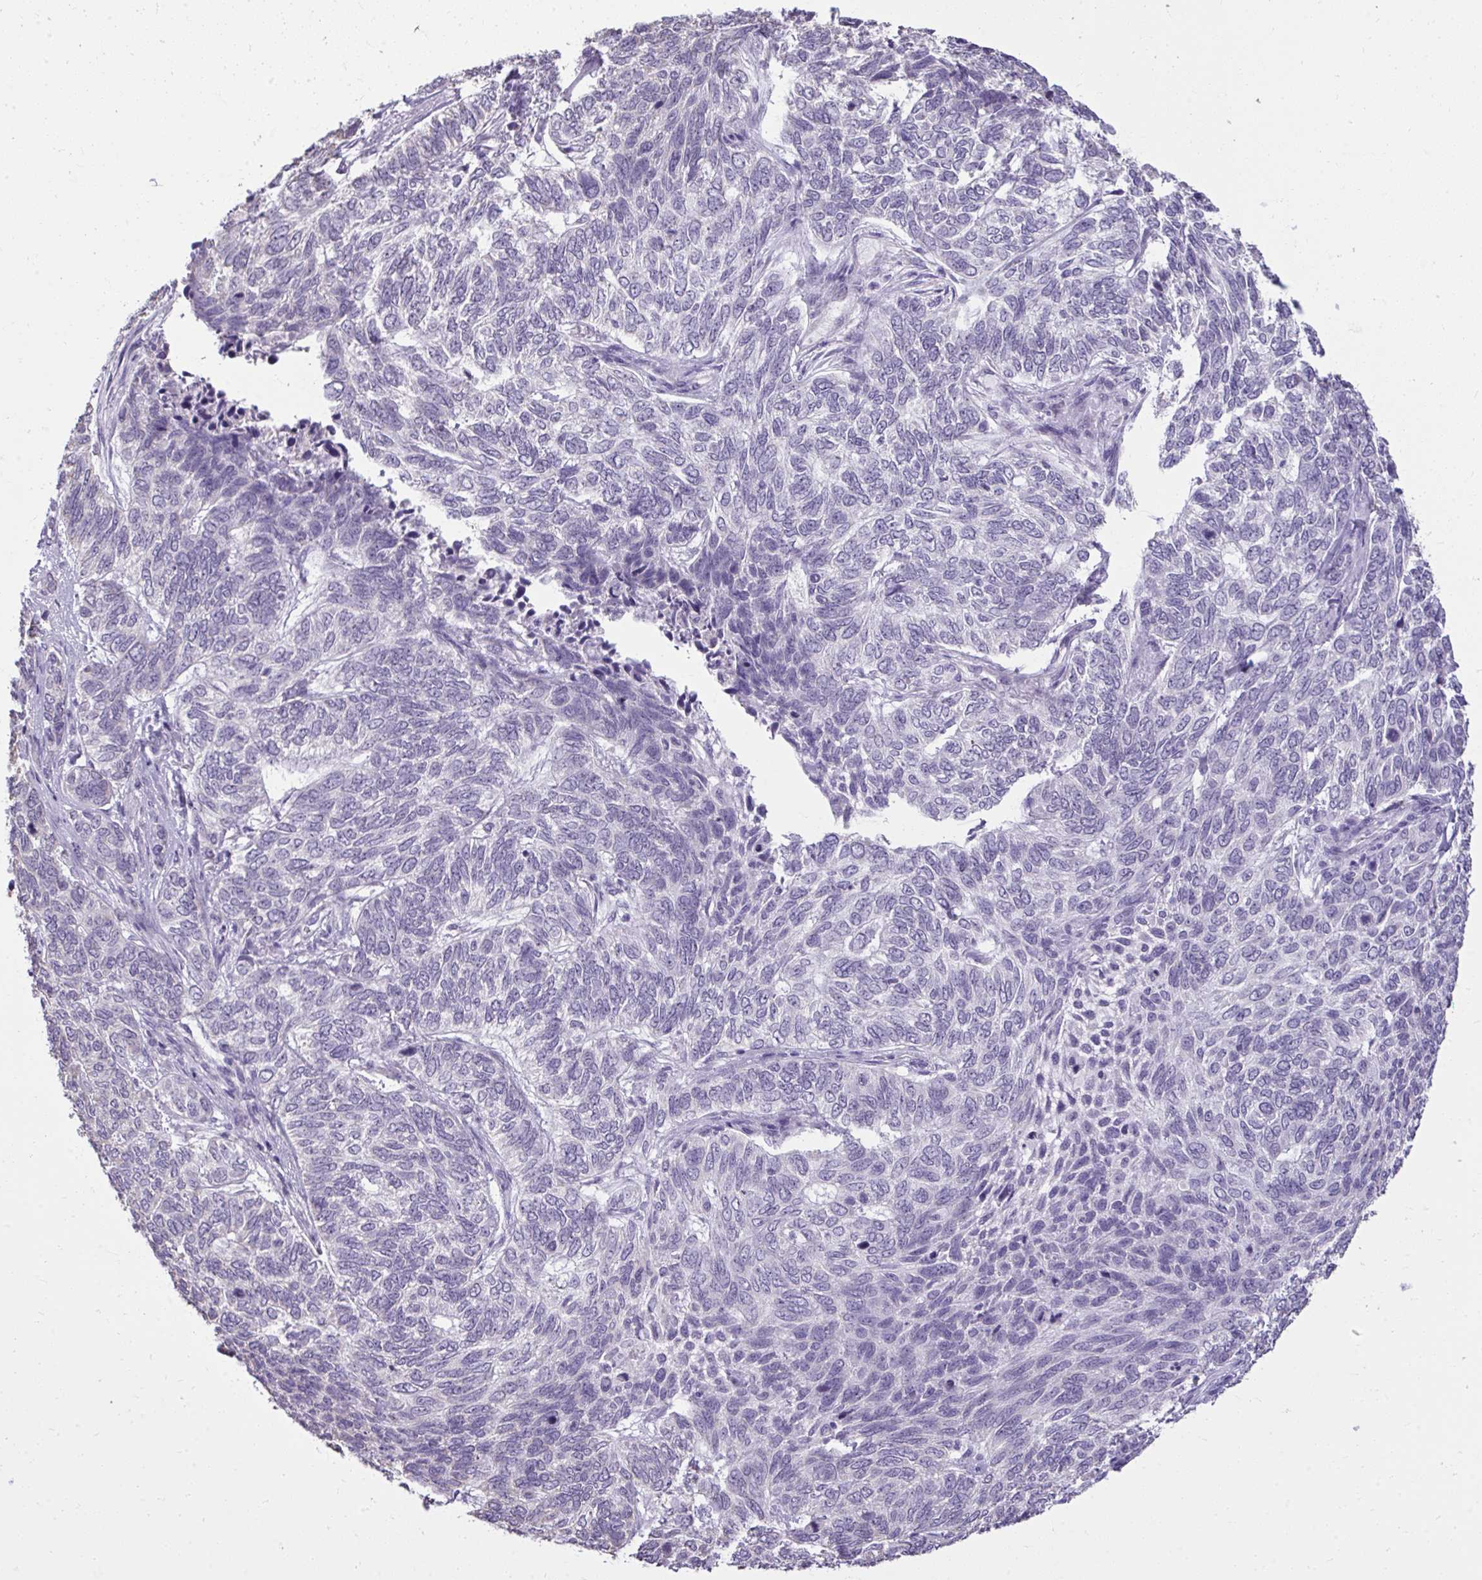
{"staining": {"intensity": "negative", "quantity": "none", "location": "none"}, "tissue": "skin cancer", "cell_type": "Tumor cells", "image_type": "cancer", "snomed": [{"axis": "morphology", "description": "Basal cell carcinoma"}, {"axis": "topography", "description": "Skin"}], "caption": "Immunohistochemical staining of human skin cancer (basal cell carcinoma) shows no significant expression in tumor cells. (IHC, brightfield microscopy, high magnification).", "gene": "NPPA", "patient": {"sex": "female", "age": 65}}